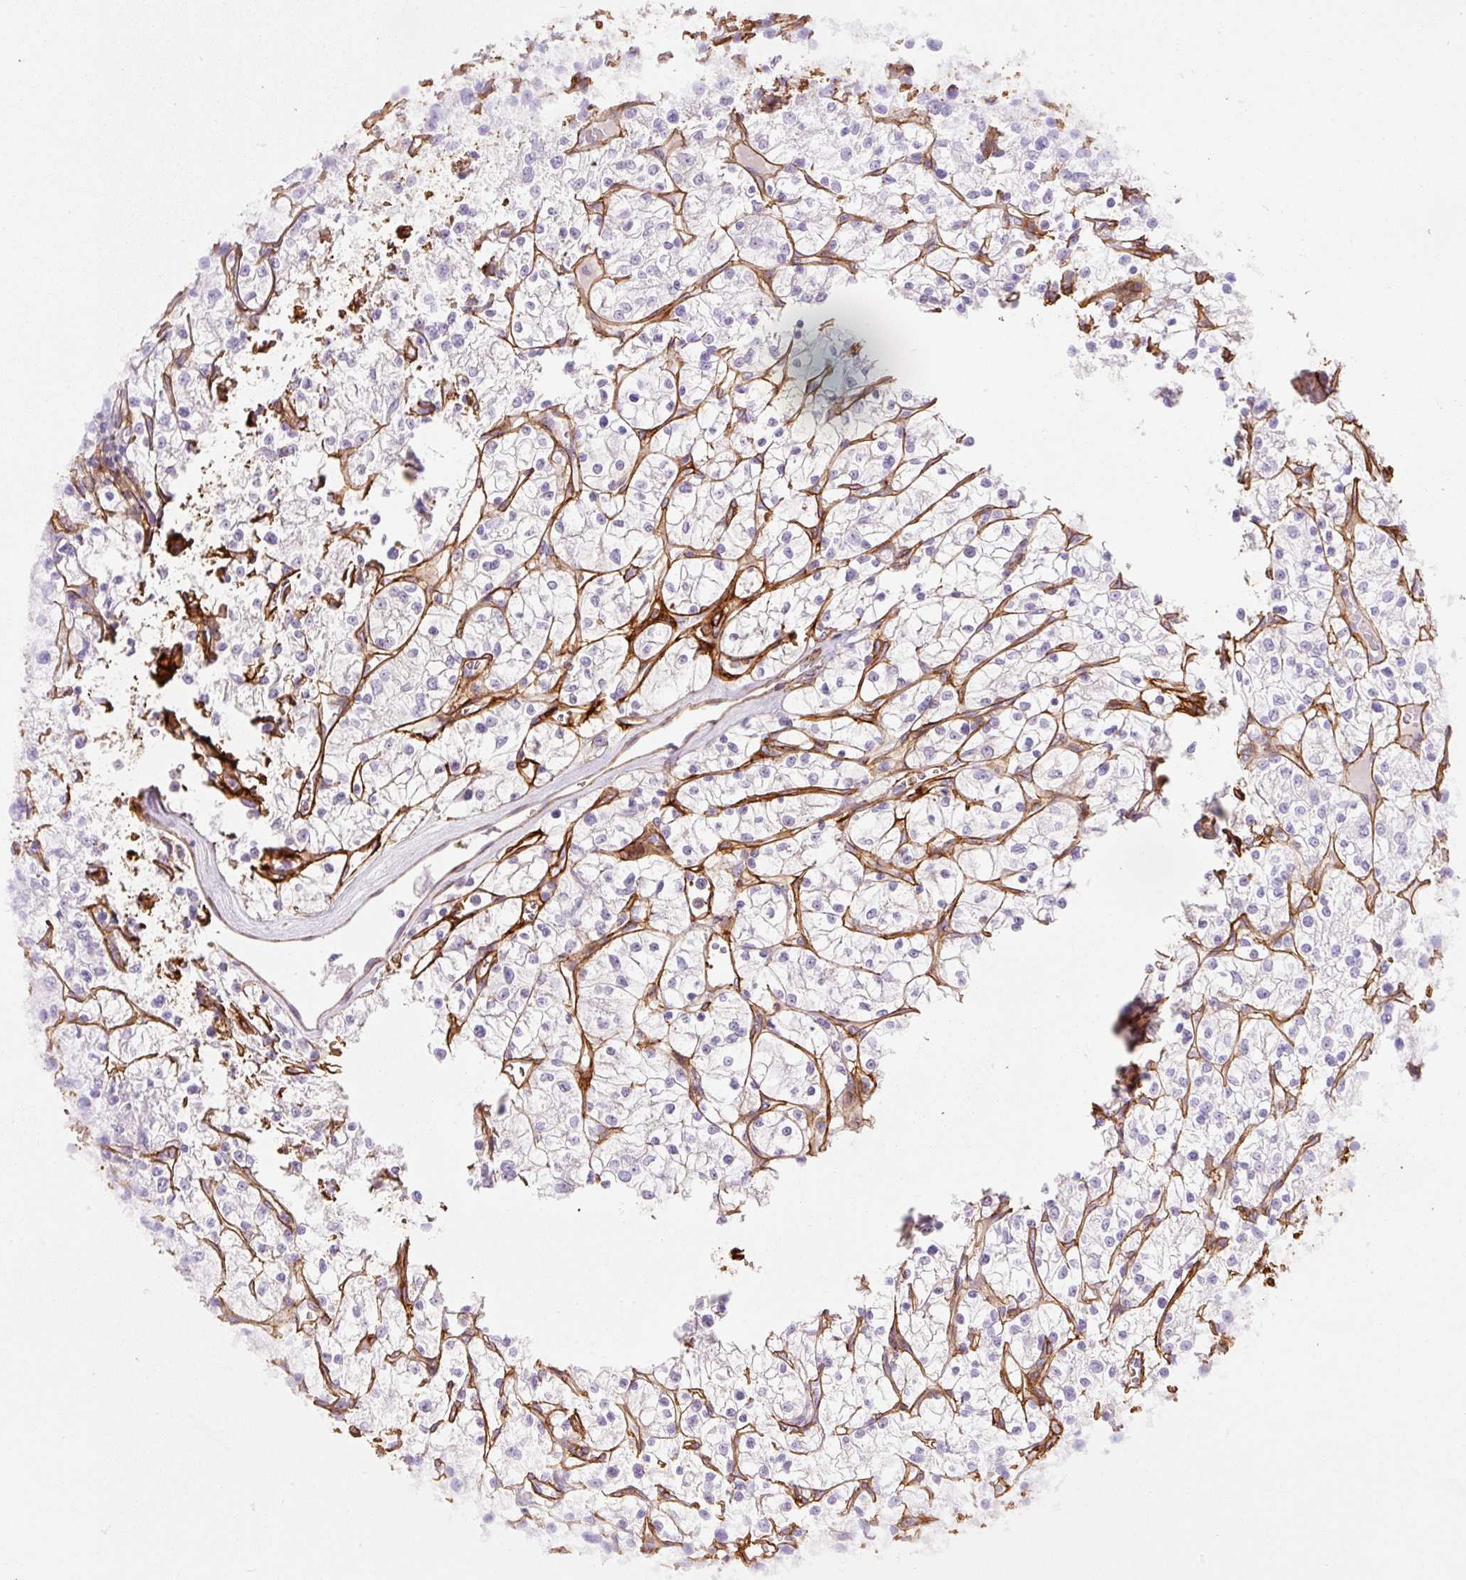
{"staining": {"intensity": "negative", "quantity": "none", "location": "none"}, "tissue": "renal cancer", "cell_type": "Tumor cells", "image_type": "cancer", "snomed": [{"axis": "morphology", "description": "Adenocarcinoma, NOS"}, {"axis": "topography", "description": "Kidney"}], "caption": "DAB immunohistochemical staining of human renal cancer exhibits no significant staining in tumor cells.", "gene": "LOXL4", "patient": {"sex": "female", "age": 64}}